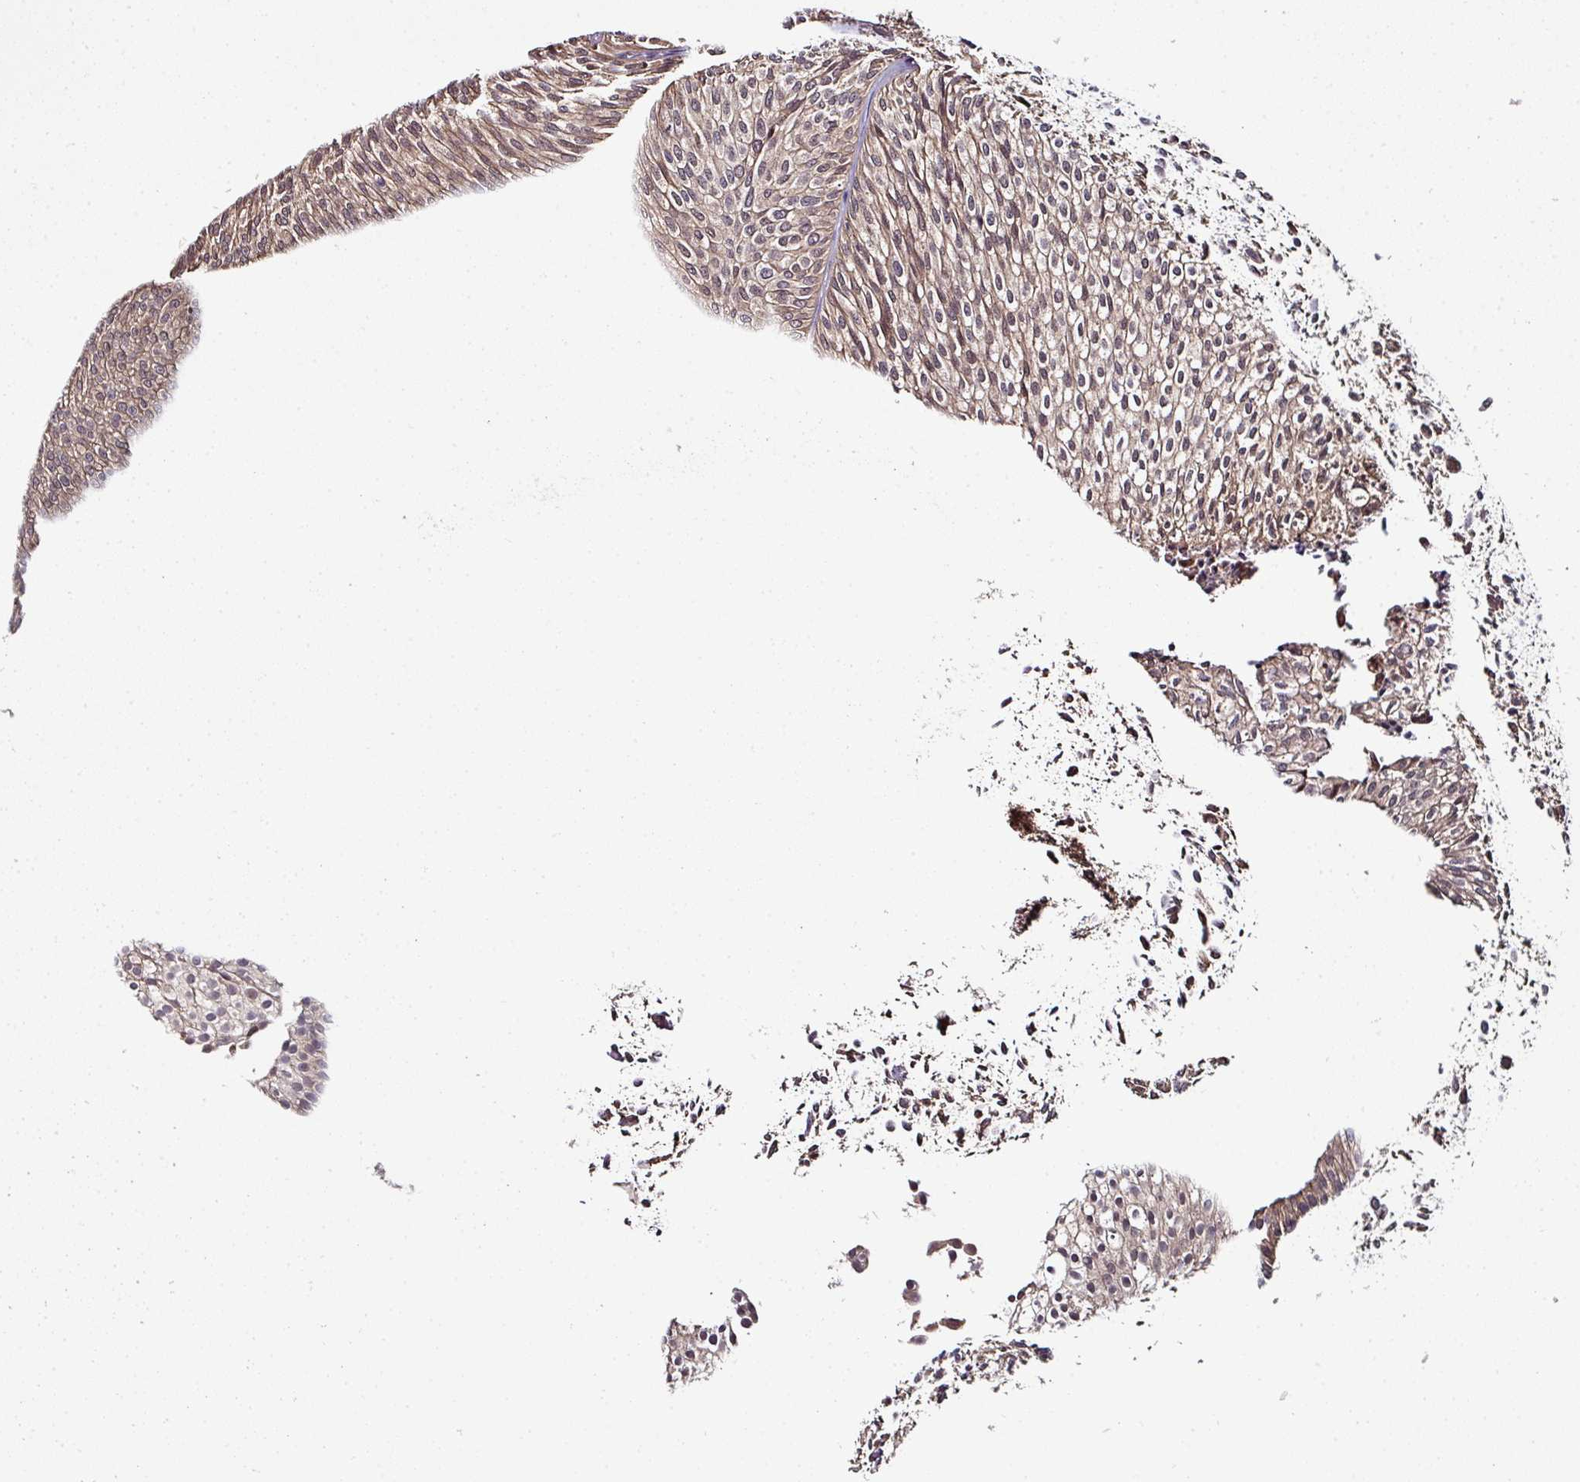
{"staining": {"intensity": "moderate", "quantity": "25%-75%", "location": "cytoplasmic/membranous"}, "tissue": "urothelial cancer", "cell_type": "Tumor cells", "image_type": "cancer", "snomed": [{"axis": "morphology", "description": "Urothelial carcinoma, Low grade"}, {"axis": "topography", "description": "Urinary bladder"}], "caption": "Urothelial cancer tissue reveals moderate cytoplasmic/membranous expression in approximately 25%-75% of tumor cells, visualized by immunohistochemistry. Ihc stains the protein of interest in brown and the nuclei are stained blue.", "gene": "CTDSP2", "patient": {"sex": "male", "age": 91}}